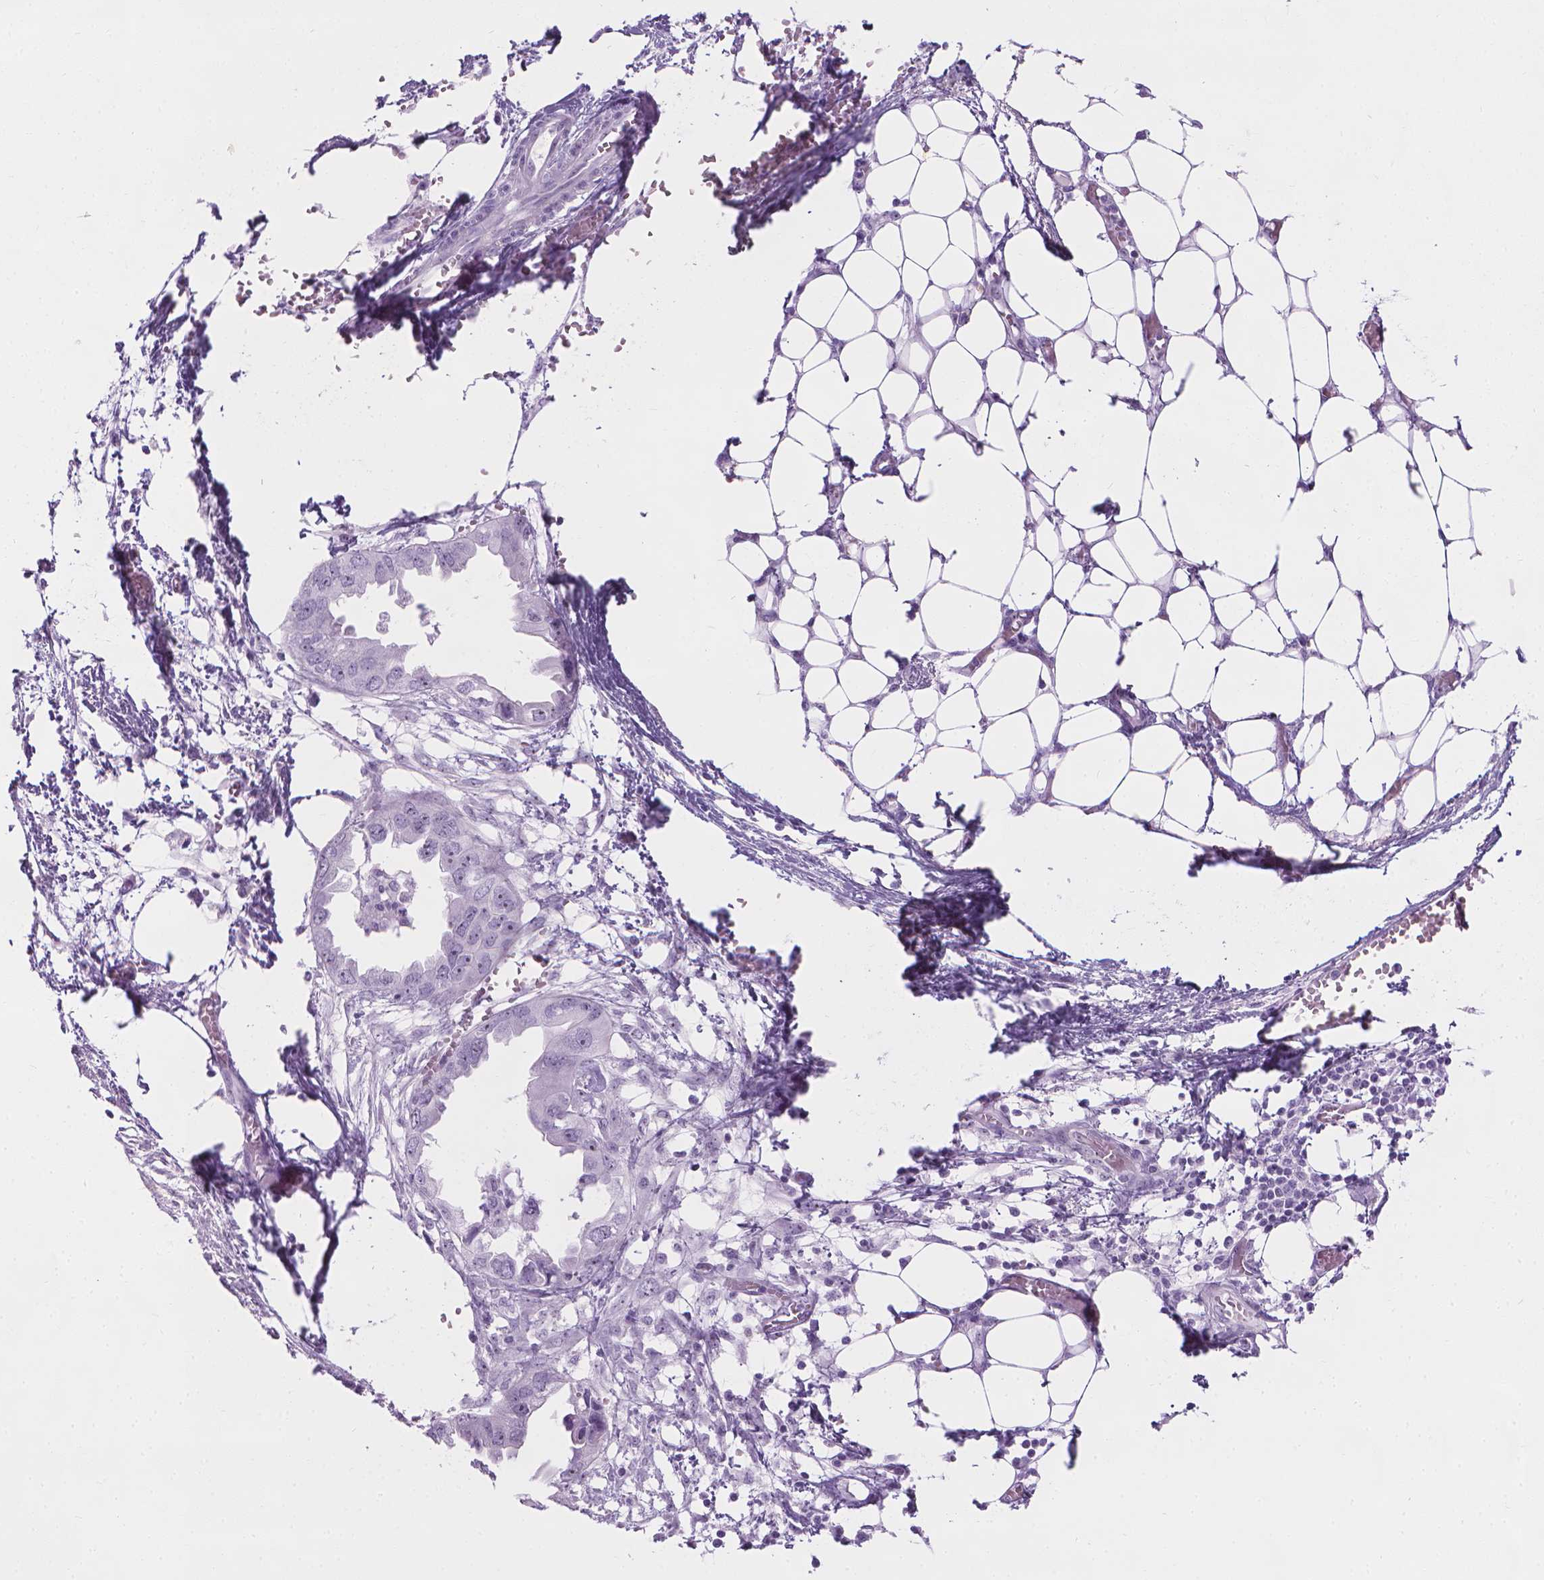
{"staining": {"intensity": "negative", "quantity": "none", "location": "none"}, "tissue": "endometrial cancer", "cell_type": "Tumor cells", "image_type": "cancer", "snomed": [{"axis": "morphology", "description": "Adenocarcinoma, NOS"}, {"axis": "morphology", "description": "Adenocarcinoma, metastatic, NOS"}, {"axis": "topography", "description": "Adipose tissue"}, {"axis": "topography", "description": "Endometrium"}], "caption": "A histopathology image of human endometrial cancer is negative for staining in tumor cells.", "gene": "NOL7", "patient": {"sex": "female", "age": 67}}